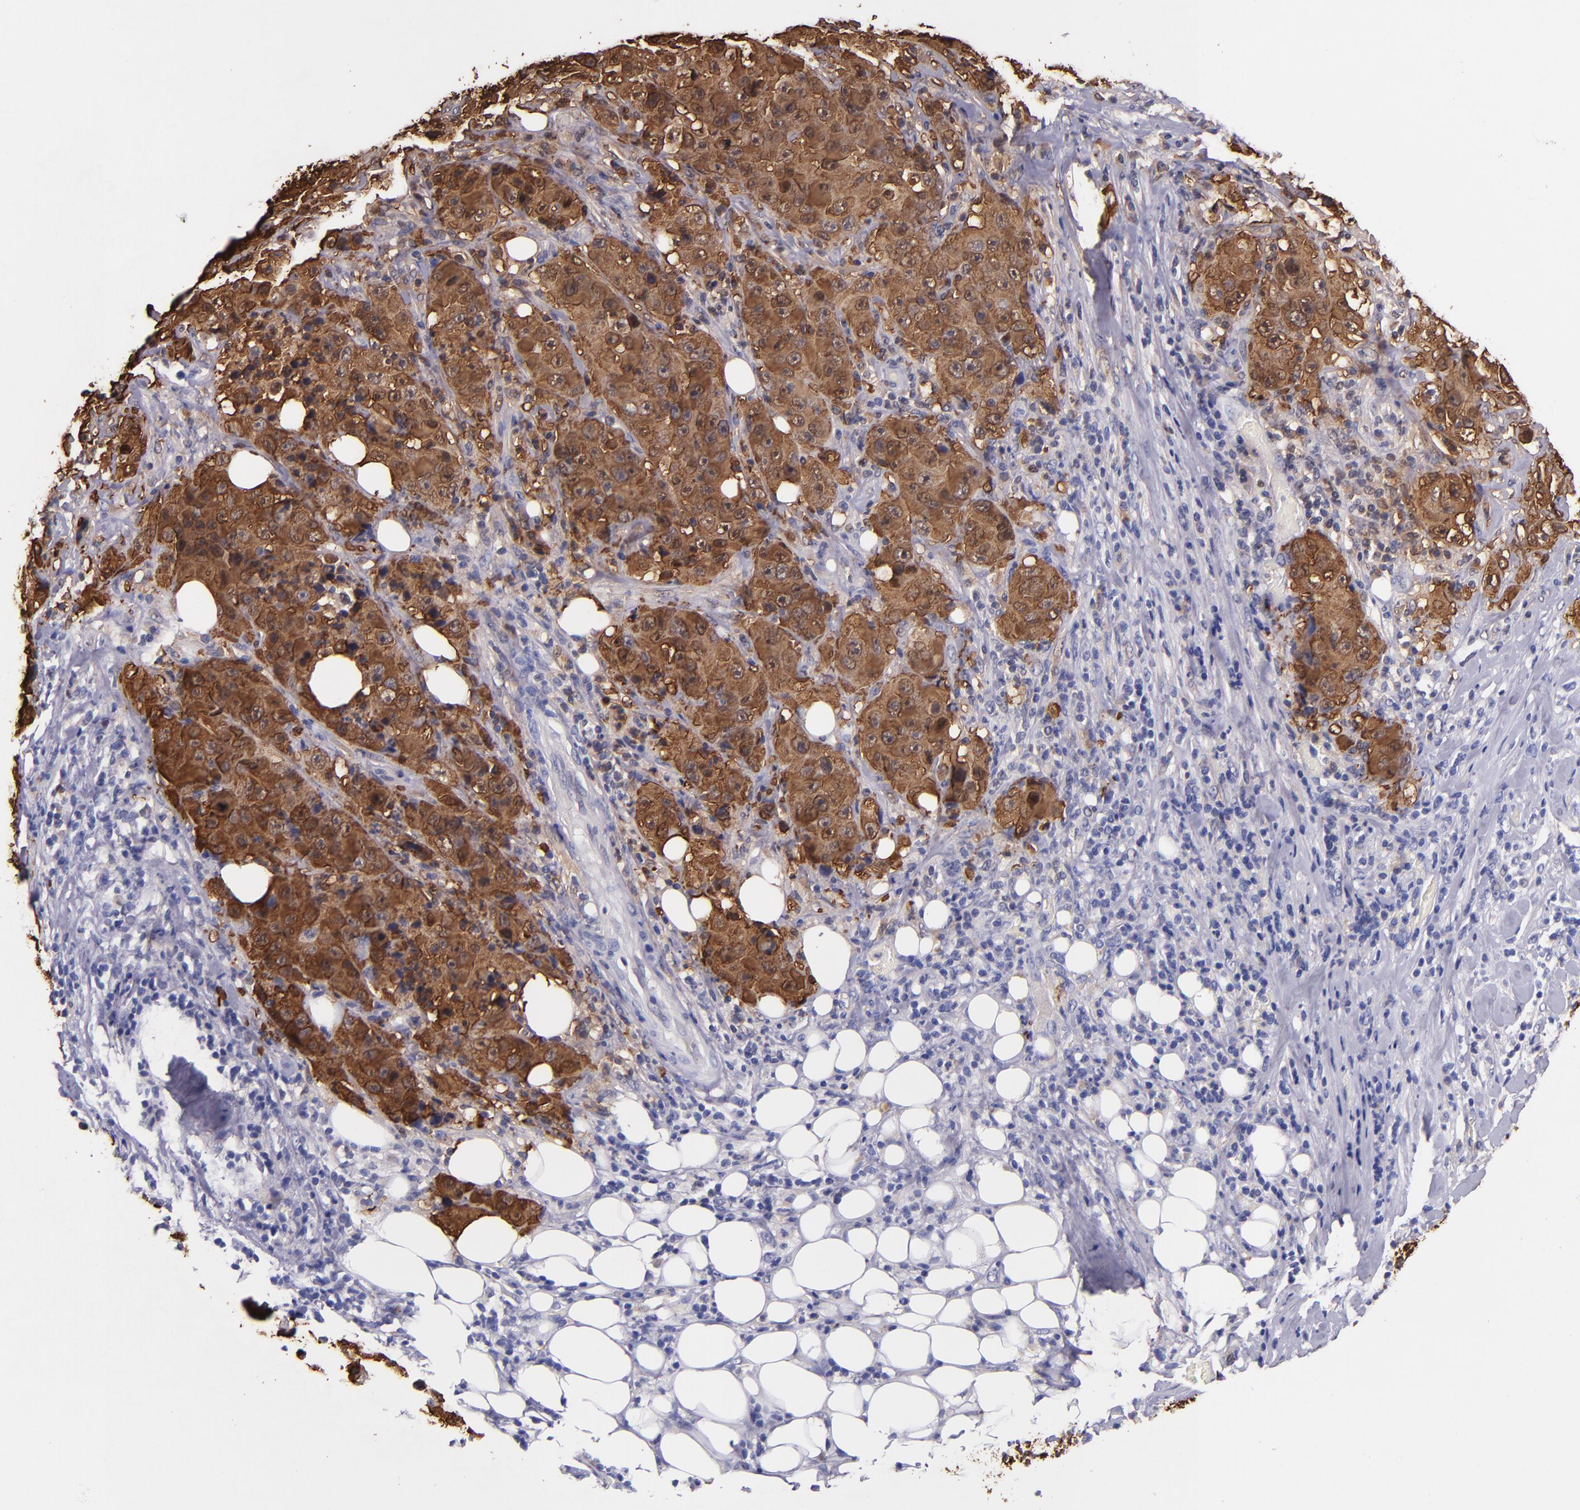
{"staining": {"intensity": "strong", "quantity": ">75%", "location": "cytoplasmic/membranous"}, "tissue": "lung cancer", "cell_type": "Tumor cells", "image_type": "cancer", "snomed": [{"axis": "morphology", "description": "Squamous cell carcinoma, NOS"}, {"axis": "topography", "description": "Lung"}], "caption": "This is an image of immunohistochemistry staining of squamous cell carcinoma (lung), which shows strong positivity in the cytoplasmic/membranous of tumor cells.", "gene": "IVL", "patient": {"sex": "male", "age": 64}}